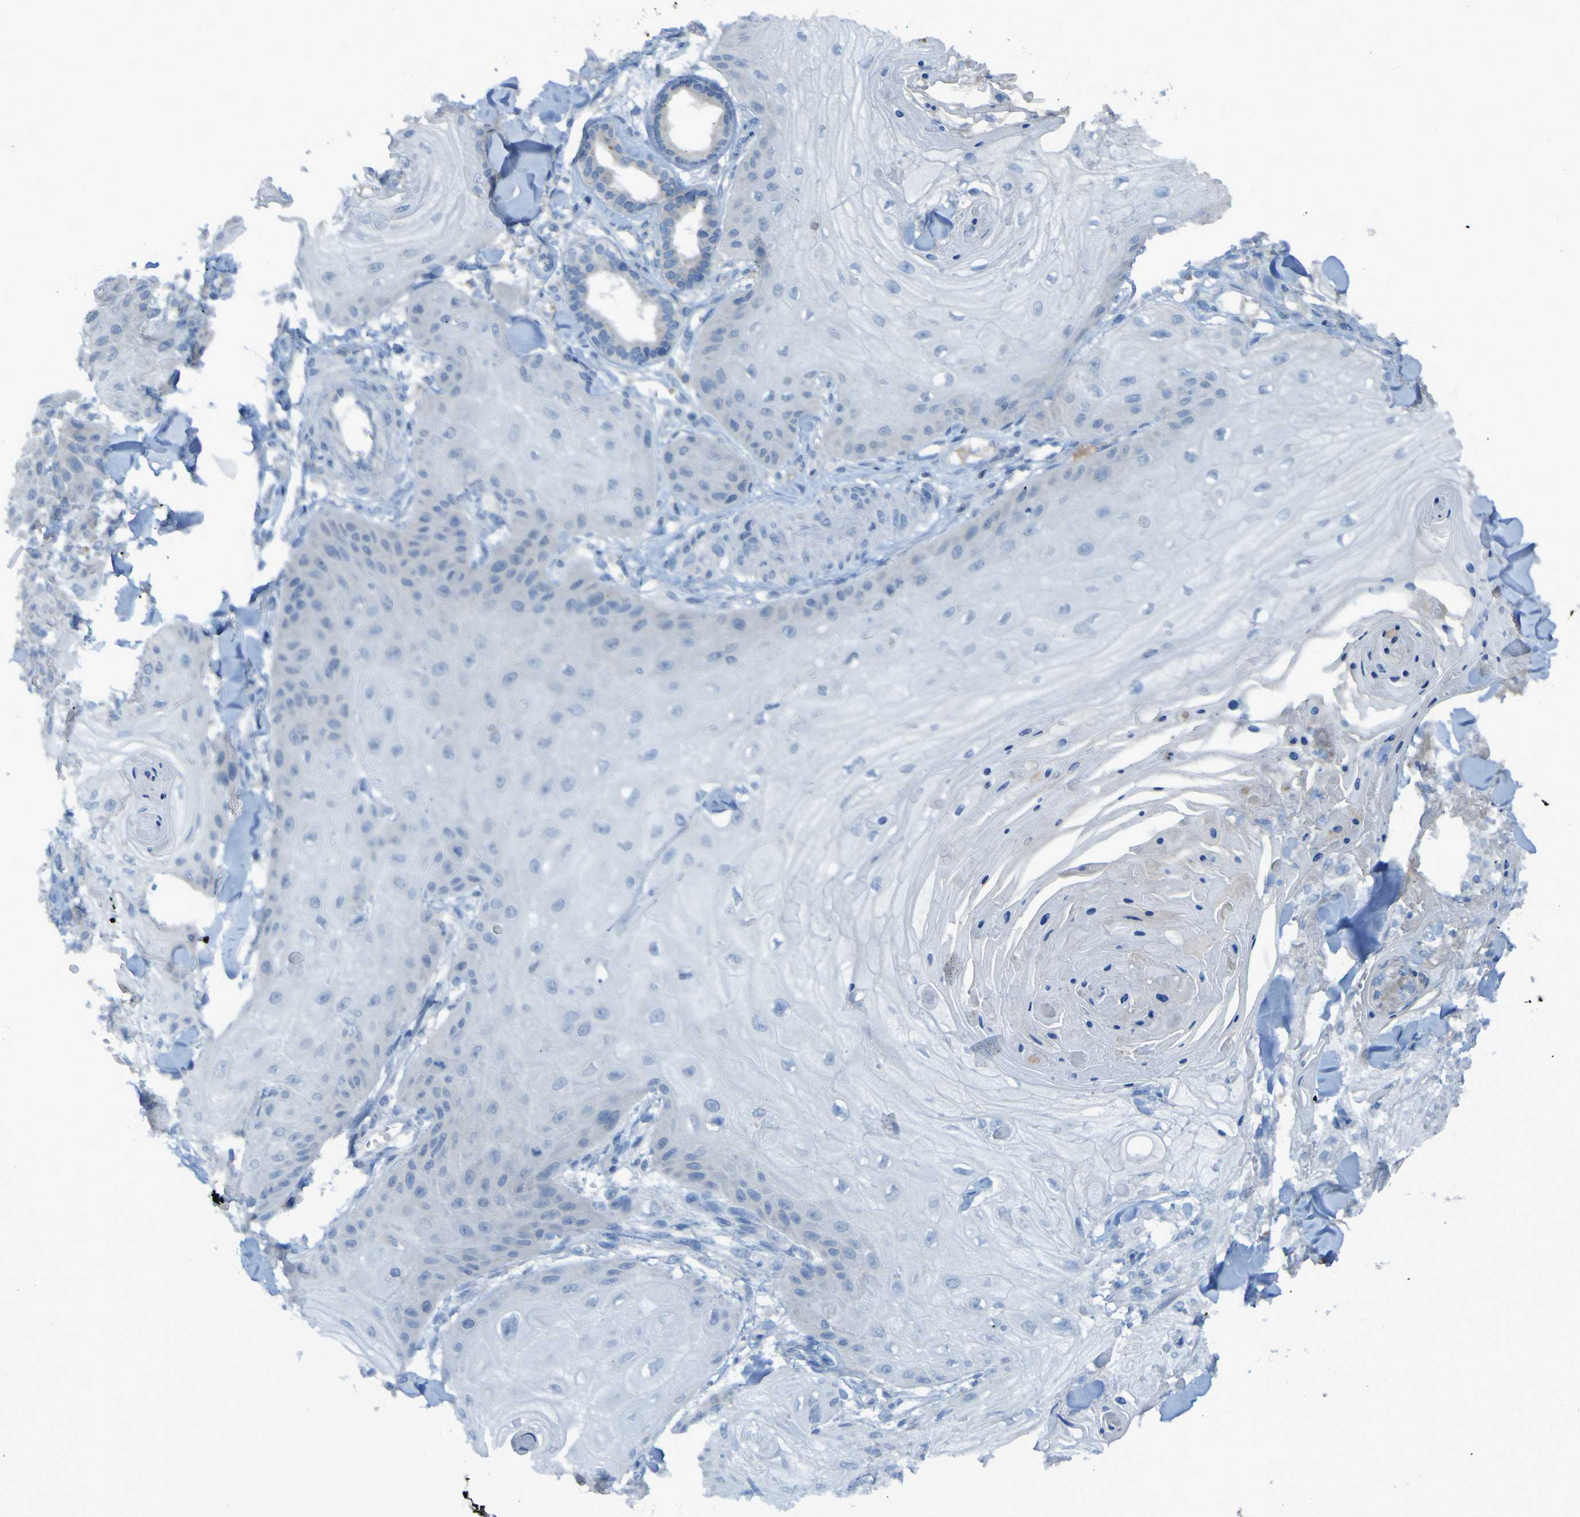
{"staining": {"intensity": "negative", "quantity": "none", "location": "none"}, "tissue": "skin cancer", "cell_type": "Tumor cells", "image_type": "cancer", "snomed": [{"axis": "morphology", "description": "Squamous cell carcinoma, NOS"}, {"axis": "topography", "description": "Skin"}], "caption": "This is a histopathology image of IHC staining of skin cancer (squamous cell carcinoma), which shows no staining in tumor cells.", "gene": "SGK2", "patient": {"sex": "male", "age": 74}}